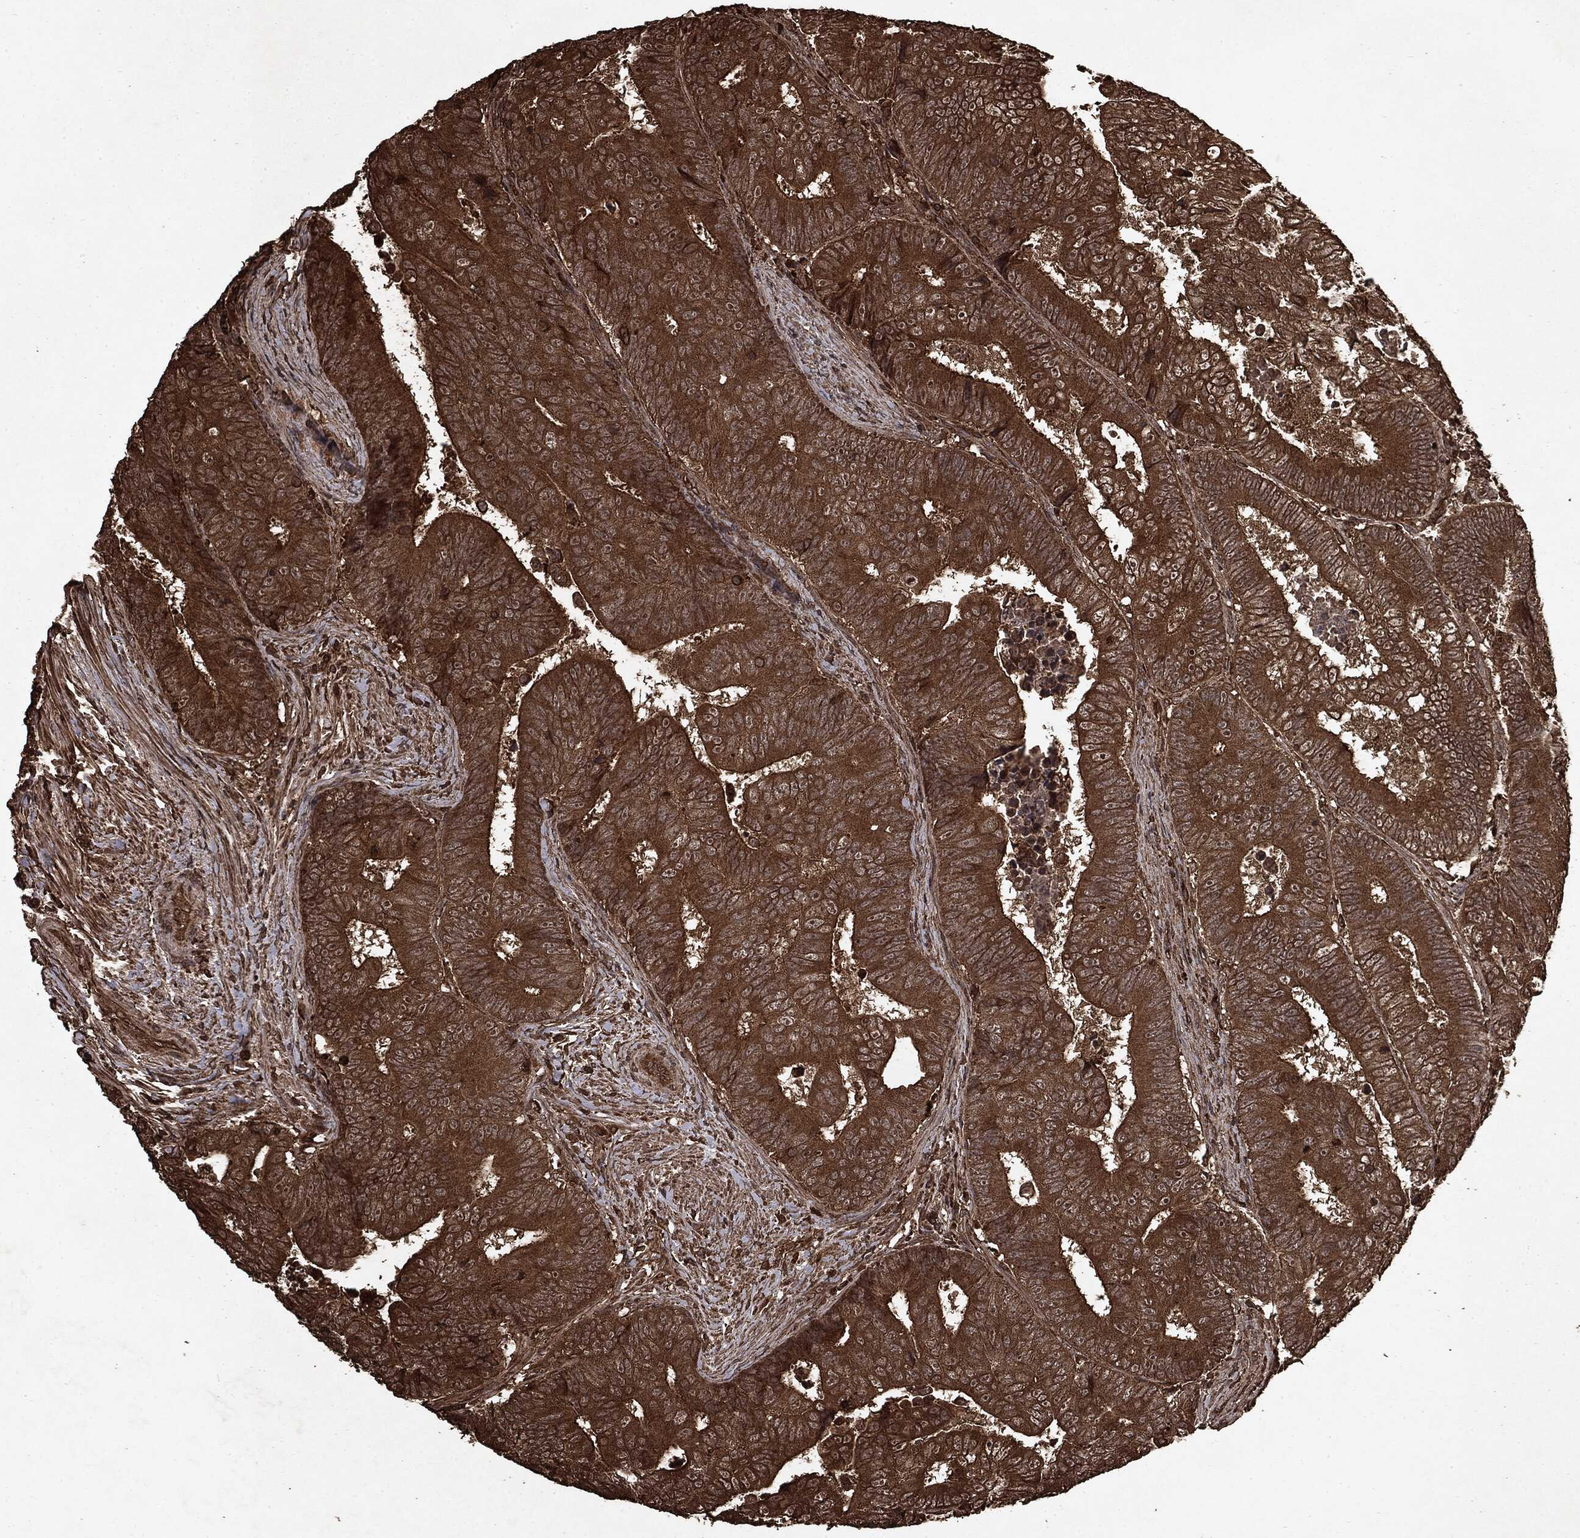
{"staining": {"intensity": "strong", "quantity": ">75%", "location": "cytoplasmic/membranous"}, "tissue": "colorectal cancer", "cell_type": "Tumor cells", "image_type": "cancer", "snomed": [{"axis": "morphology", "description": "Adenocarcinoma, NOS"}, {"axis": "topography", "description": "Colon"}], "caption": "Immunohistochemical staining of human colorectal cancer (adenocarcinoma) shows high levels of strong cytoplasmic/membranous positivity in about >75% of tumor cells. The staining was performed using DAB to visualize the protein expression in brown, while the nuclei were stained in blue with hematoxylin (Magnification: 20x).", "gene": "ARAF", "patient": {"sex": "female", "age": 48}}